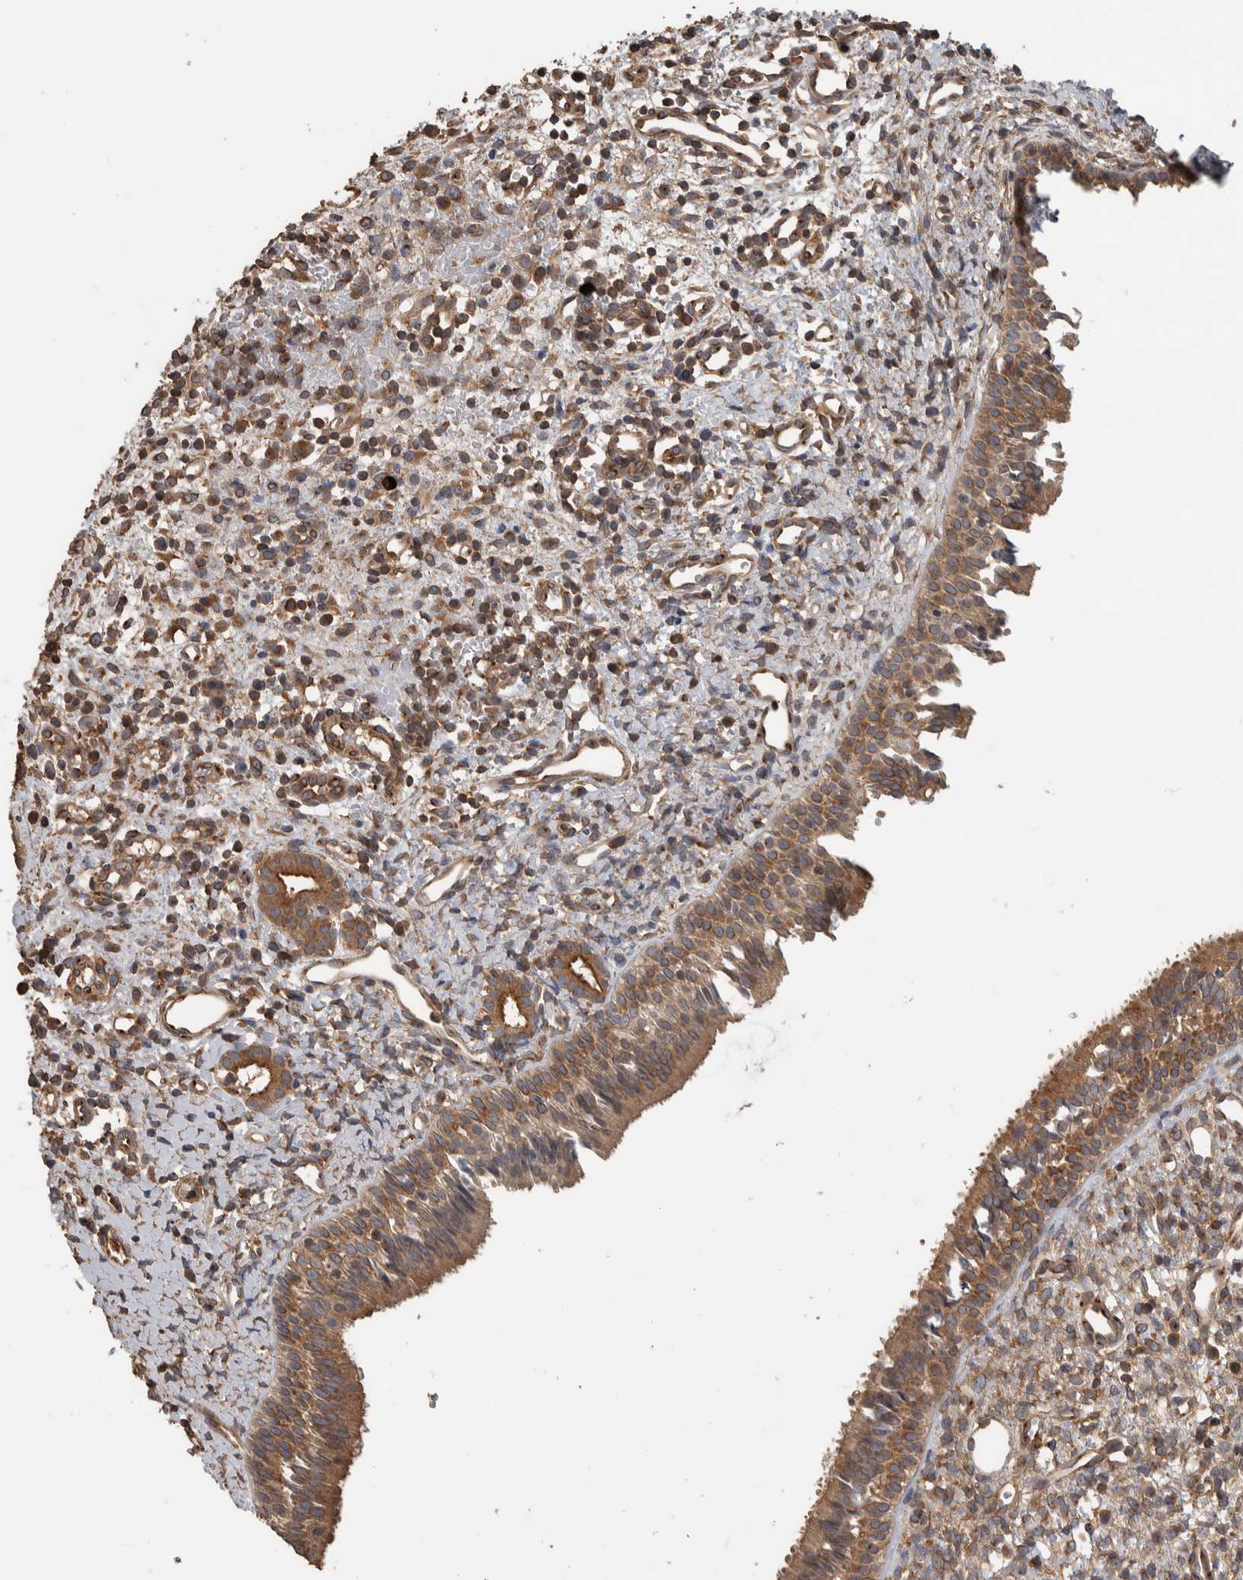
{"staining": {"intensity": "moderate", "quantity": ">75%", "location": "cytoplasmic/membranous"}, "tissue": "nasopharynx", "cell_type": "Respiratory epithelial cells", "image_type": "normal", "snomed": [{"axis": "morphology", "description": "Normal tissue, NOS"}, {"axis": "topography", "description": "Nasopharynx"}], "caption": "Respiratory epithelial cells display medium levels of moderate cytoplasmic/membranous positivity in about >75% of cells in benign human nasopharynx.", "gene": "IFRD1", "patient": {"sex": "male", "age": 22}}